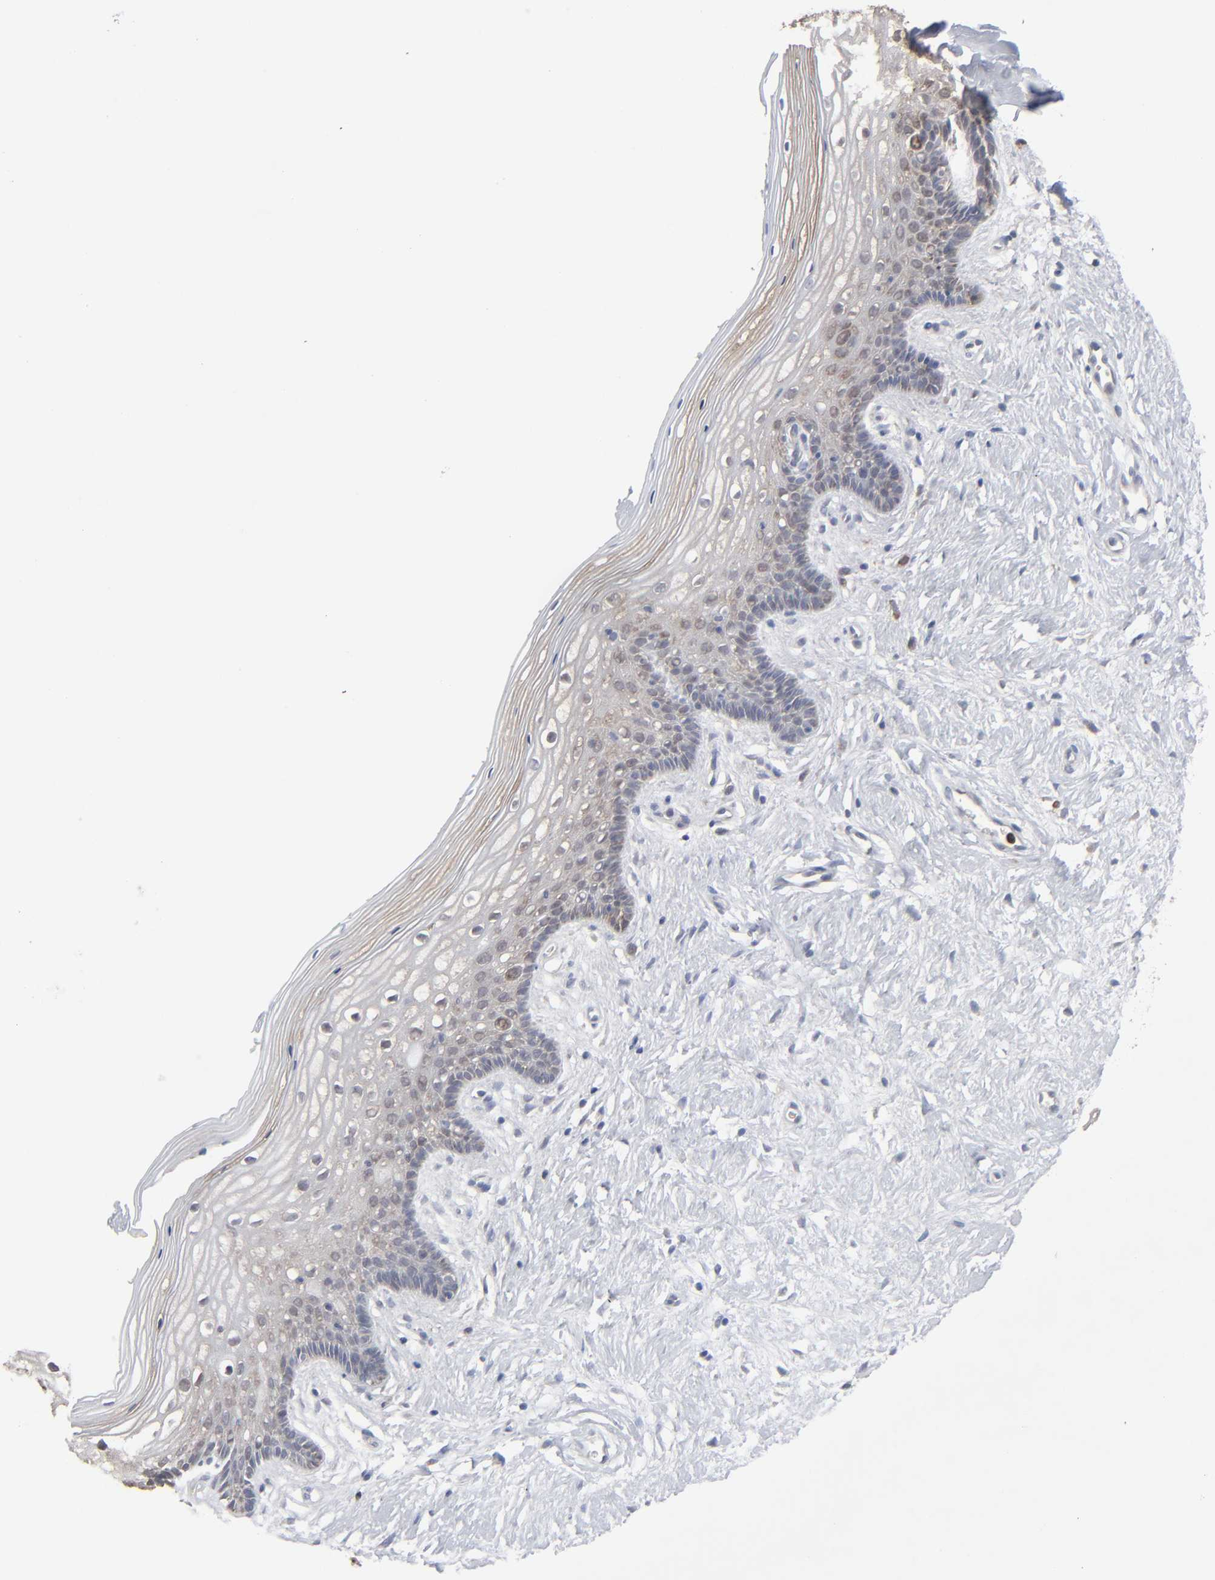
{"staining": {"intensity": "weak", "quantity": "25%-75%", "location": "cytoplasmic/membranous"}, "tissue": "vagina", "cell_type": "Squamous epithelial cells", "image_type": "normal", "snomed": [{"axis": "morphology", "description": "Normal tissue, NOS"}, {"axis": "topography", "description": "Vagina"}], "caption": "Protein staining shows weak cytoplasmic/membranous staining in about 25%-75% of squamous epithelial cells in unremarkable vagina. The staining was performed using DAB, with brown indicating positive protein expression. Nuclei are stained blue with hematoxylin.", "gene": "NME1", "patient": {"sex": "female", "age": 46}}